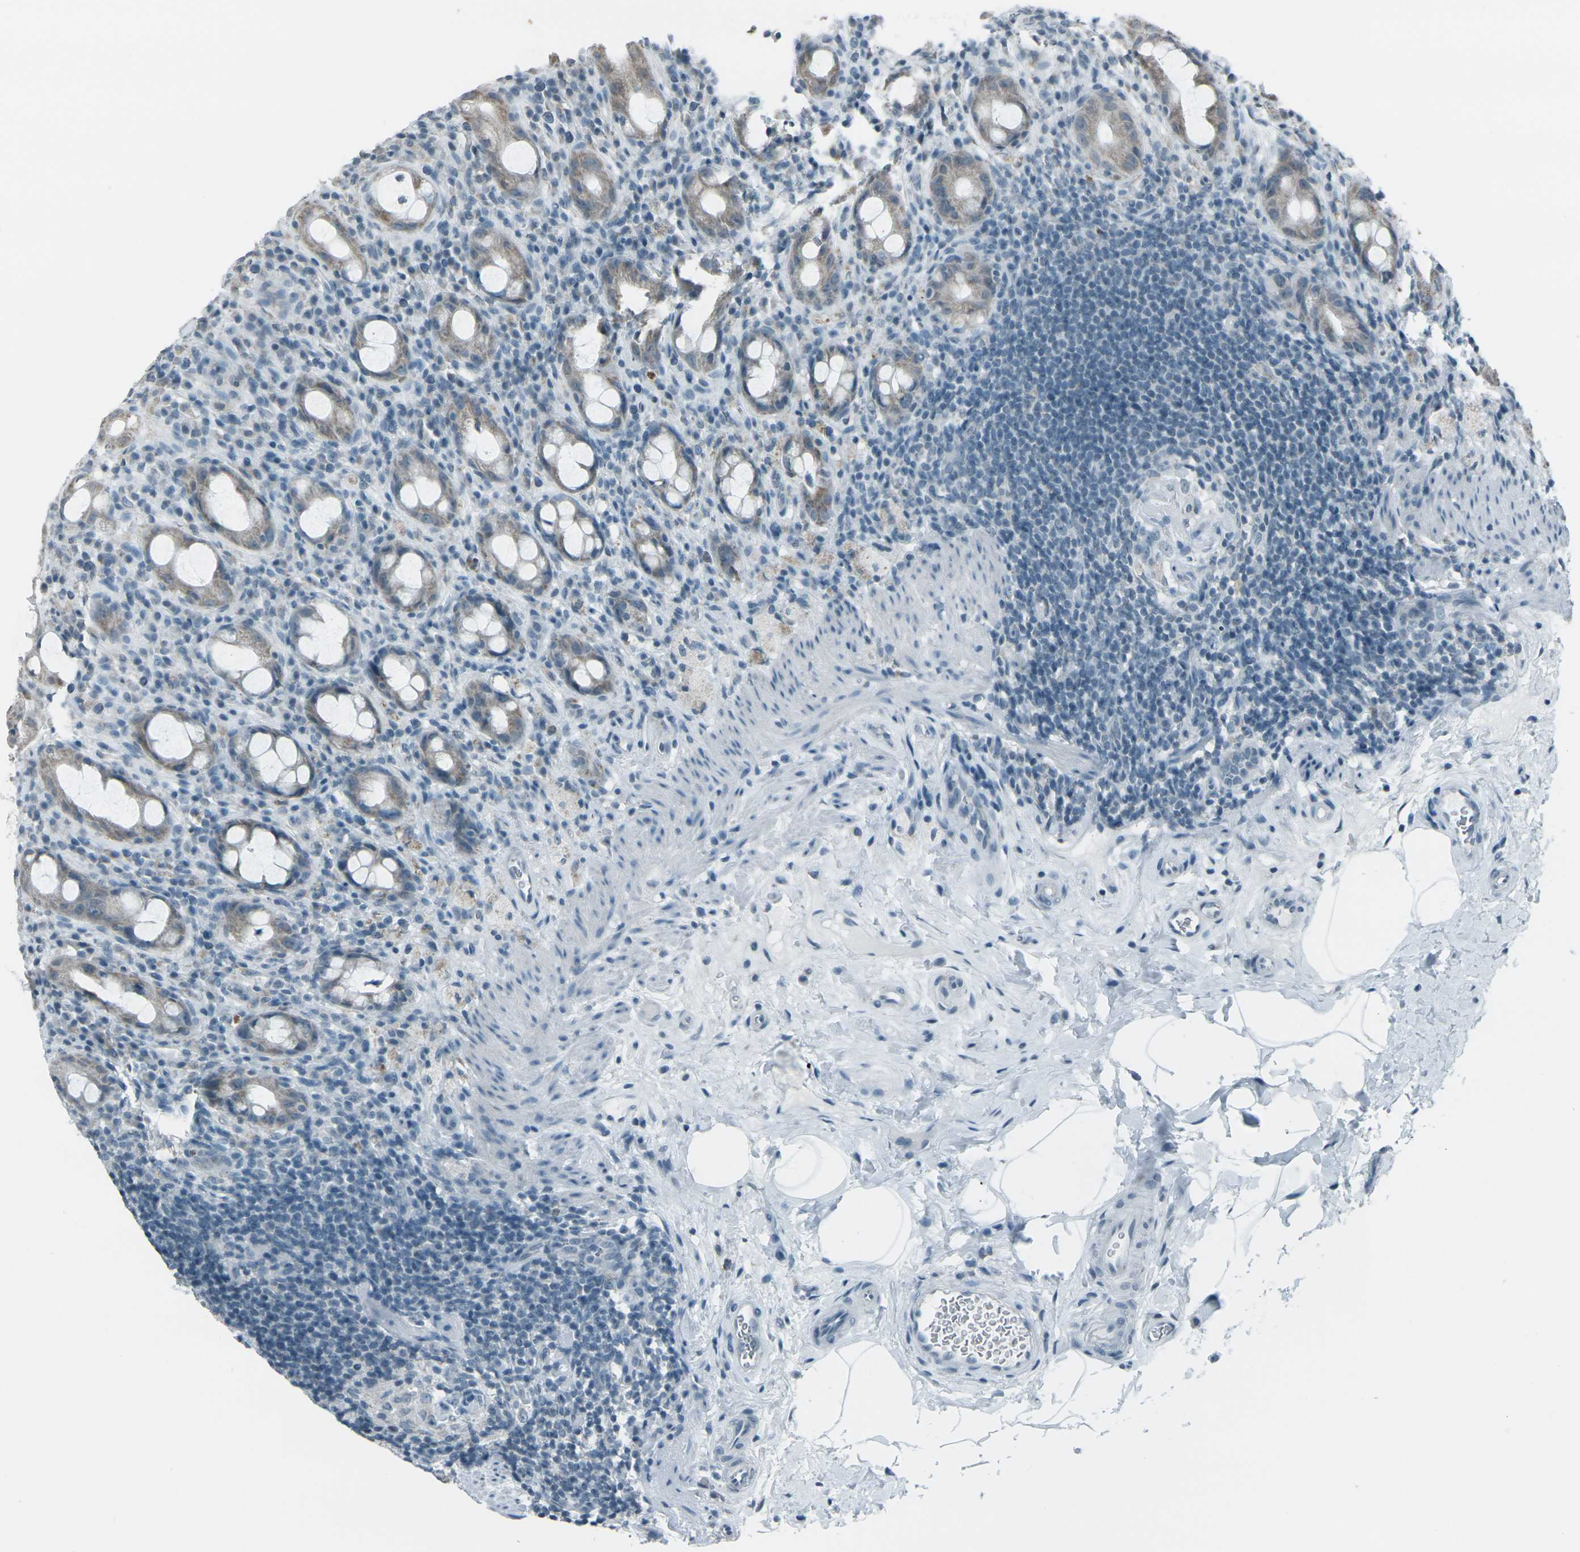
{"staining": {"intensity": "weak", "quantity": ">75%", "location": "cytoplasmic/membranous"}, "tissue": "rectum", "cell_type": "Glandular cells", "image_type": "normal", "snomed": [{"axis": "morphology", "description": "Normal tissue, NOS"}, {"axis": "topography", "description": "Rectum"}], "caption": "A low amount of weak cytoplasmic/membranous expression is seen in approximately >75% of glandular cells in benign rectum.", "gene": "H2BC1", "patient": {"sex": "male", "age": 44}}